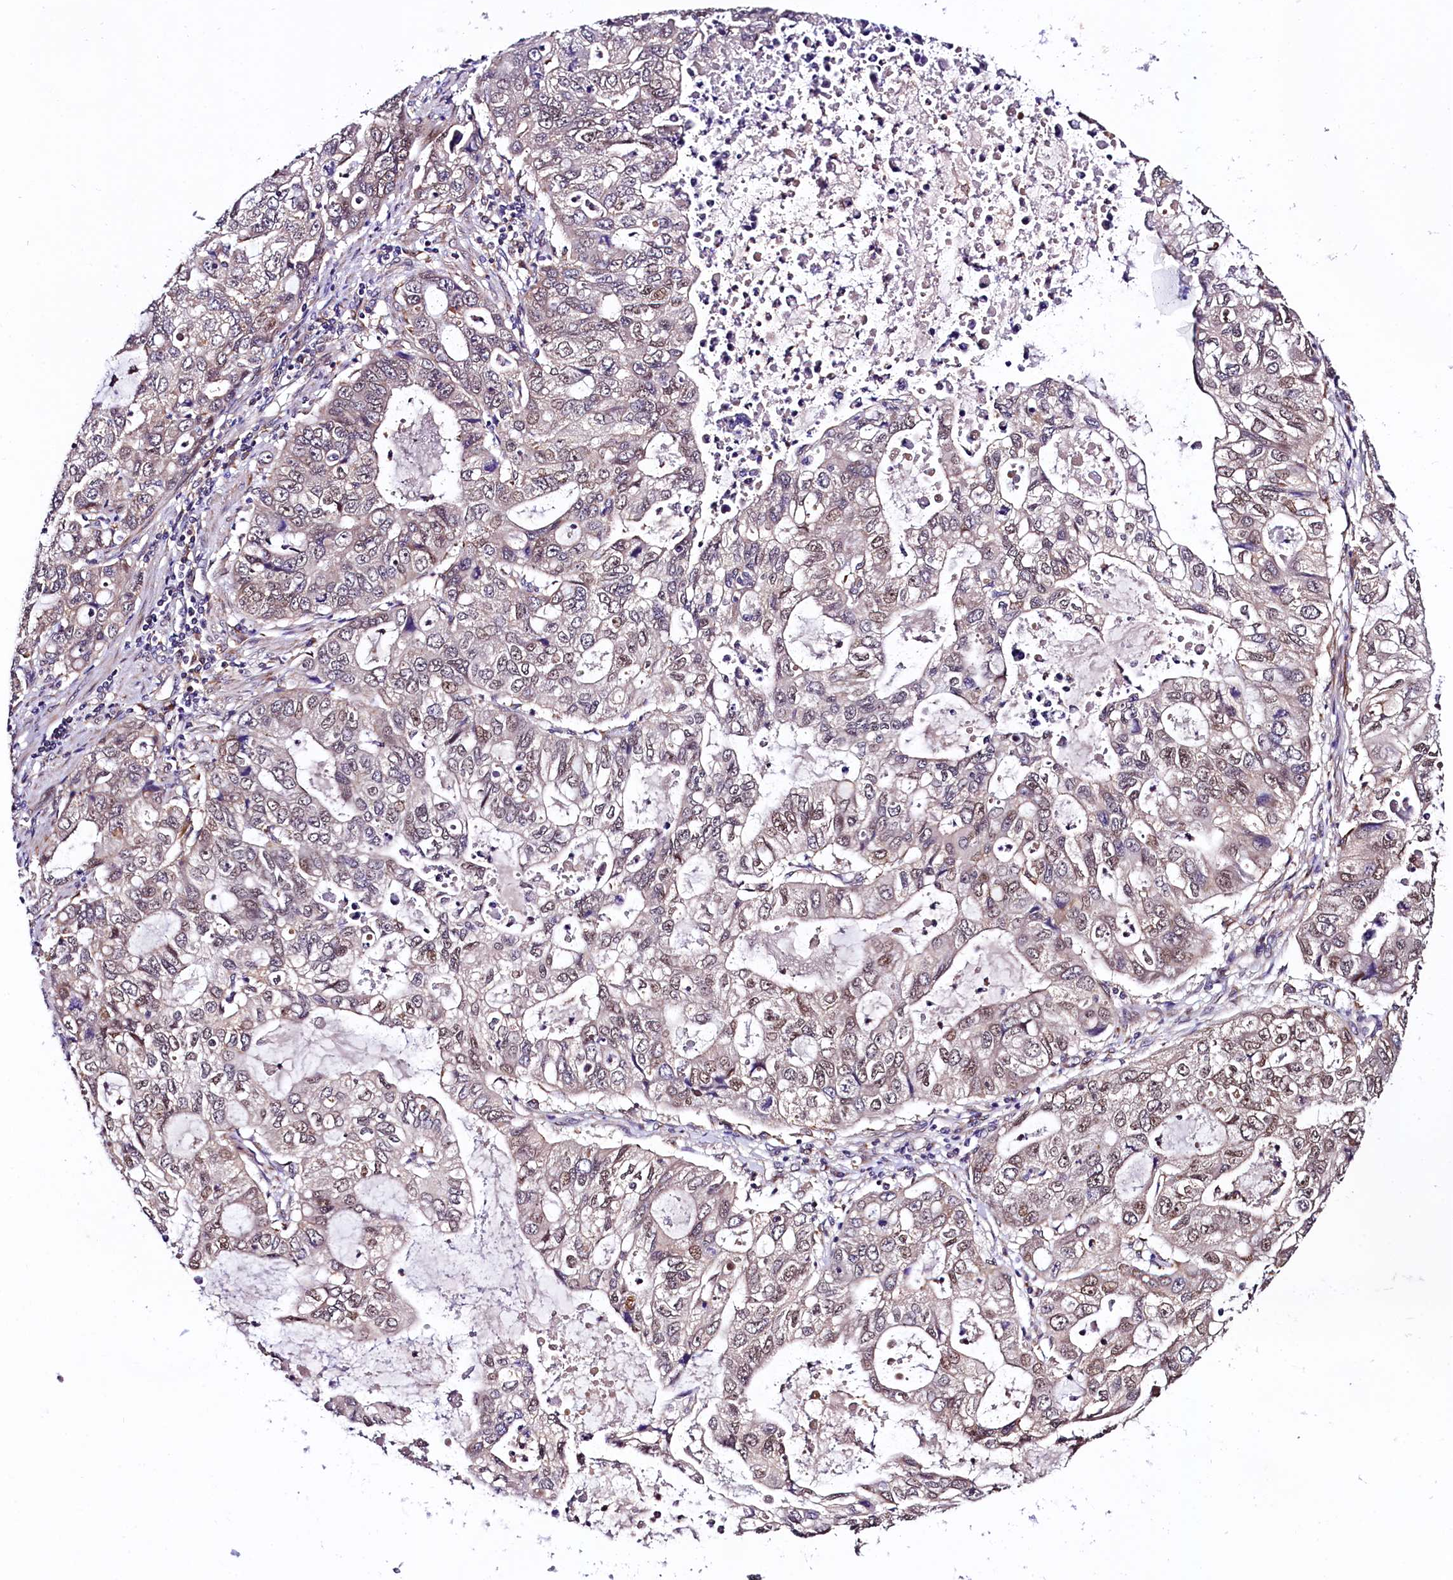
{"staining": {"intensity": "weak", "quantity": "25%-75%", "location": "cytoplasmic/membranous,nuclear"}, "tissue": "stomach cancer", "cell_type": "Tumor cells", "image_type": "cancer", "snomed": [{"axis": "morphology", "description": "Adenocarcinoma, NOS"}, {"axis": "topography", "description": "Stomach, upper"}], "caption": "Brown immunohistochemical staining in adenocarcinoma (stomach) shows weak cytoplasmic/membranous and nuclear positivity in approximately 25%-75% of tumor cells.", "gene": "VPS35", "patient": {"sex": "female", "age": 52}}